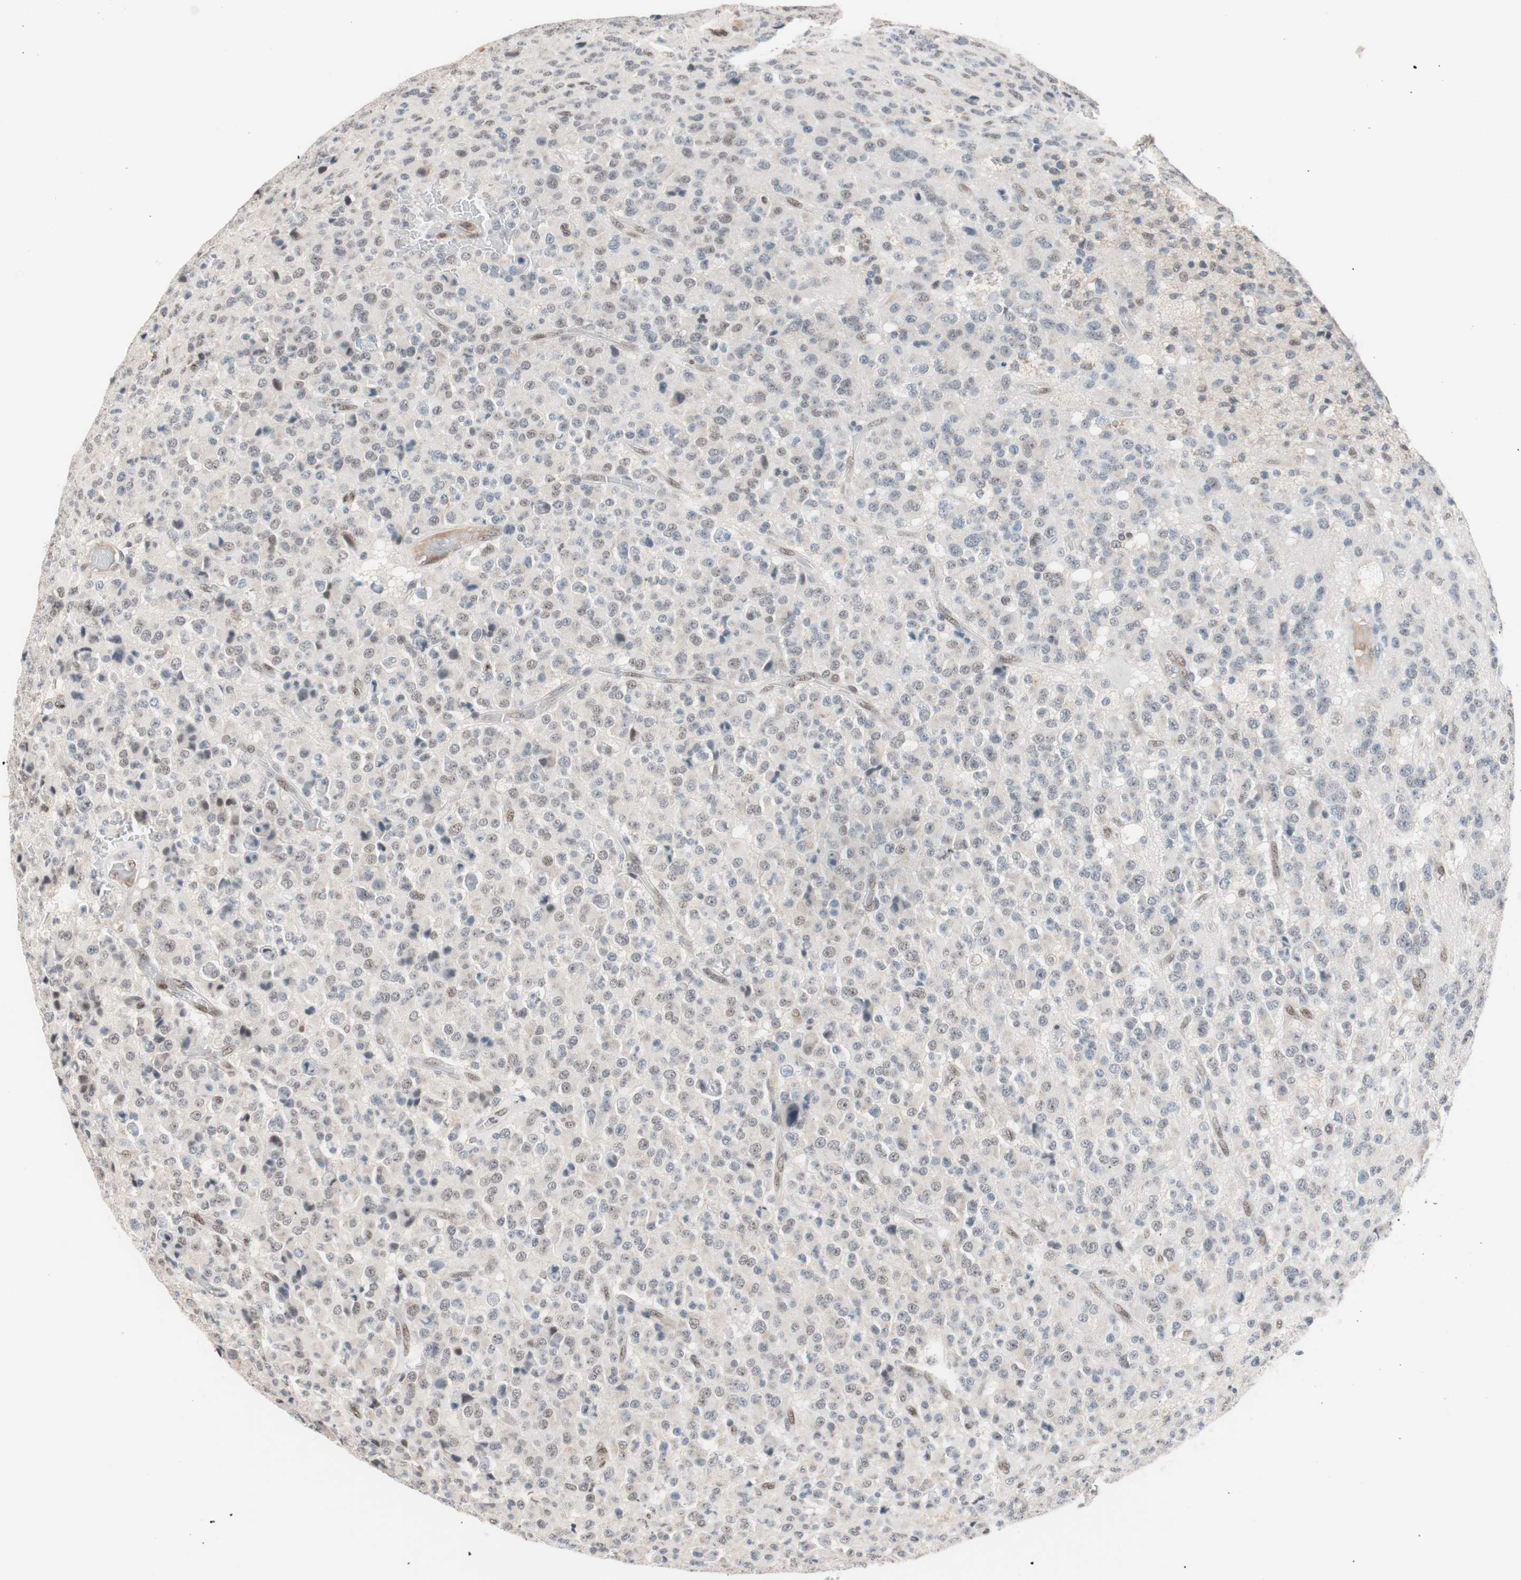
{"staining": {"intensity": "weak", "quantity": "<25%", "location": "nuclear"}, "tissue": "glioma", "cell_type": "Tumor cells", "image_type": "cancer", "snomed": [{"axis": "morphology", "description": "Glioma, malignant, High grade"}, {"axis": "topography", "description": "pancreas cauda"}], "caption": "A high-resolution photomicrograph shows IHC staining of glioma, which displays no significant staining in tumor cells. (DAB (3,3'-diaminobenzidine) IHC with hematoxylin counter stain).", "gene": "LIG3", "patient": {"sex": "male", "age": 60}}